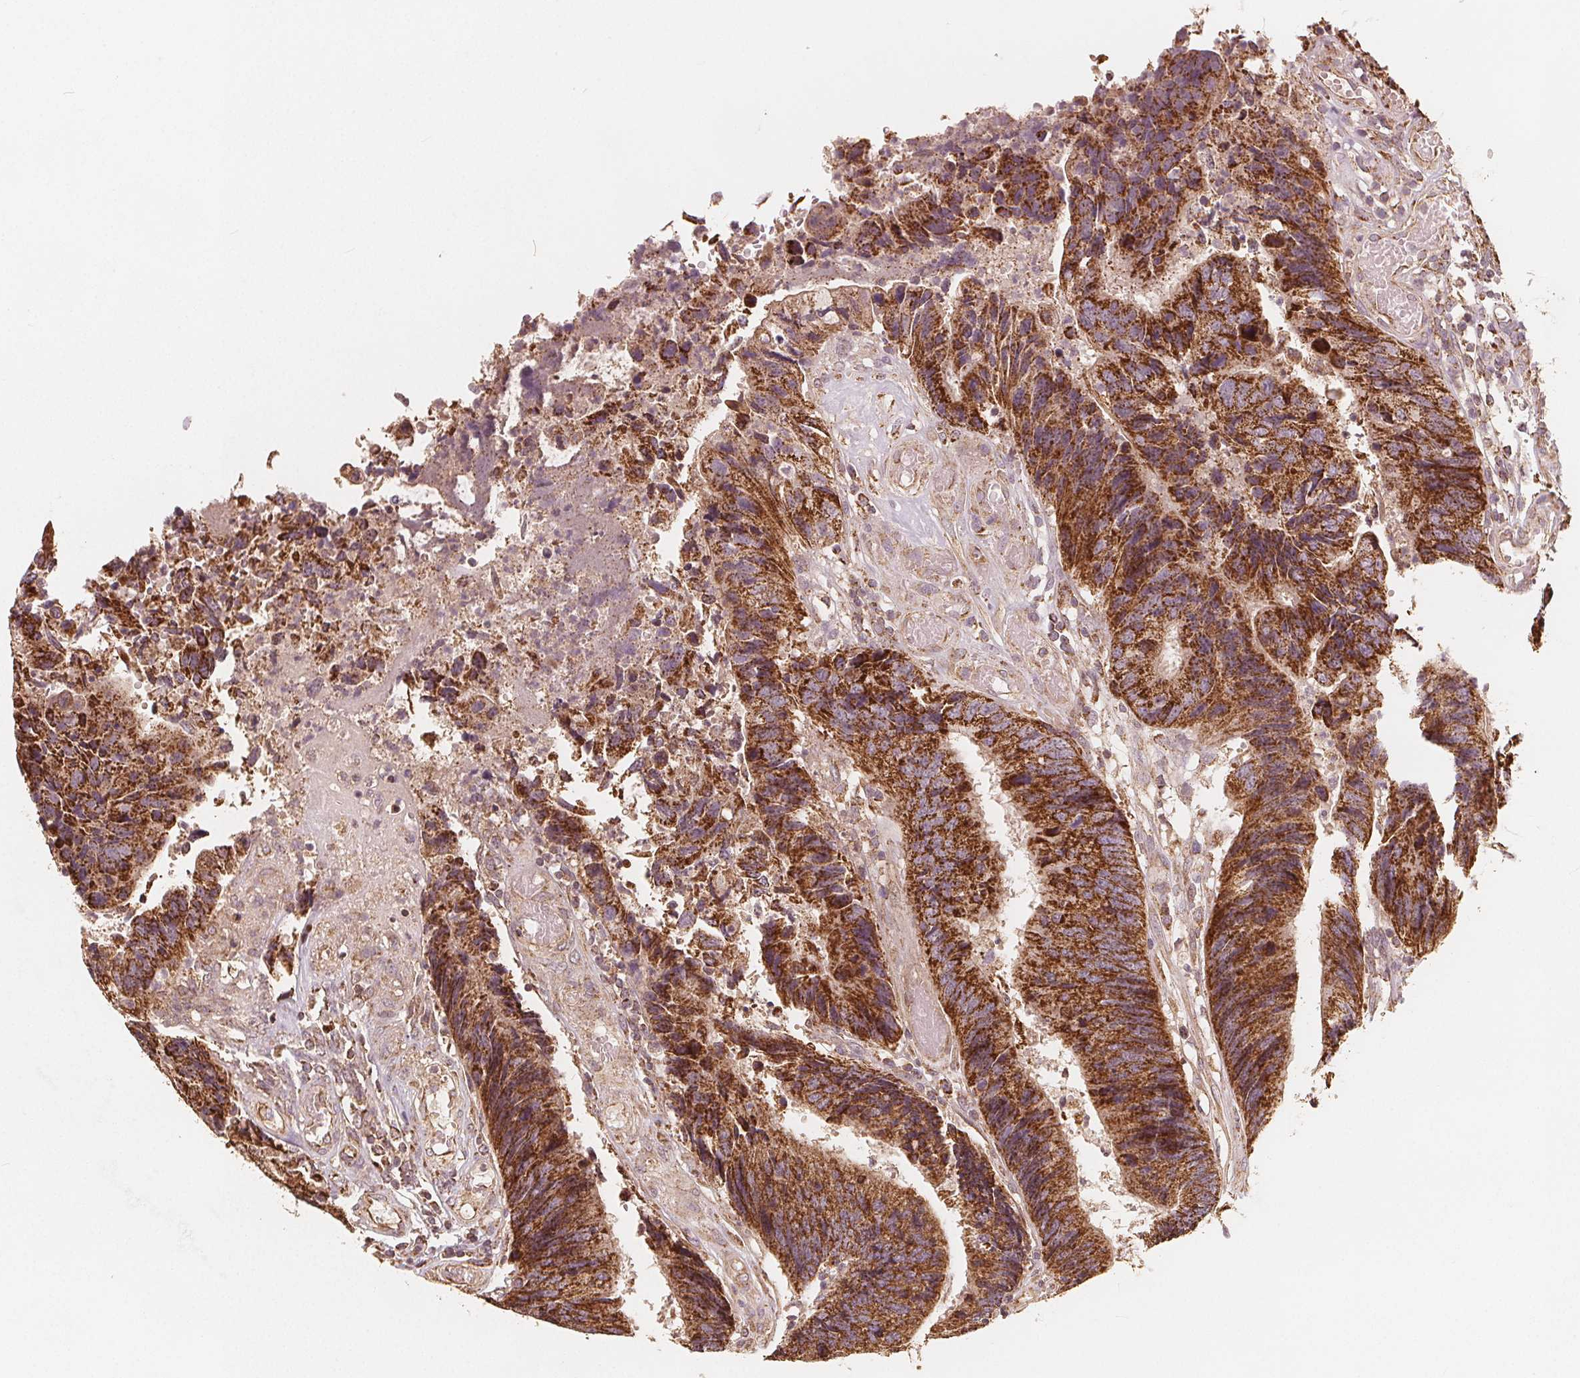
{"staining": {"intensity": "strong", "quantity": ">75%", "location": "cytoplasmic/membranous"}, "tissue": "colorectal cancer", "cell_type": "Tumor cells", "image_type": "cancer", "snomed": [{"axis": "morphology", "description": "Adenocarcinoma, NOS"}, {"axis": "topography", "description": "Colon"}], "caption": "A photomicrograph of human colorectal cancer stained for a protein shows strong cytoplasmic/membranous brown staining in tumor cells.", "gene": "PEX26", "patient": {"sex": "female", "age": 67}}